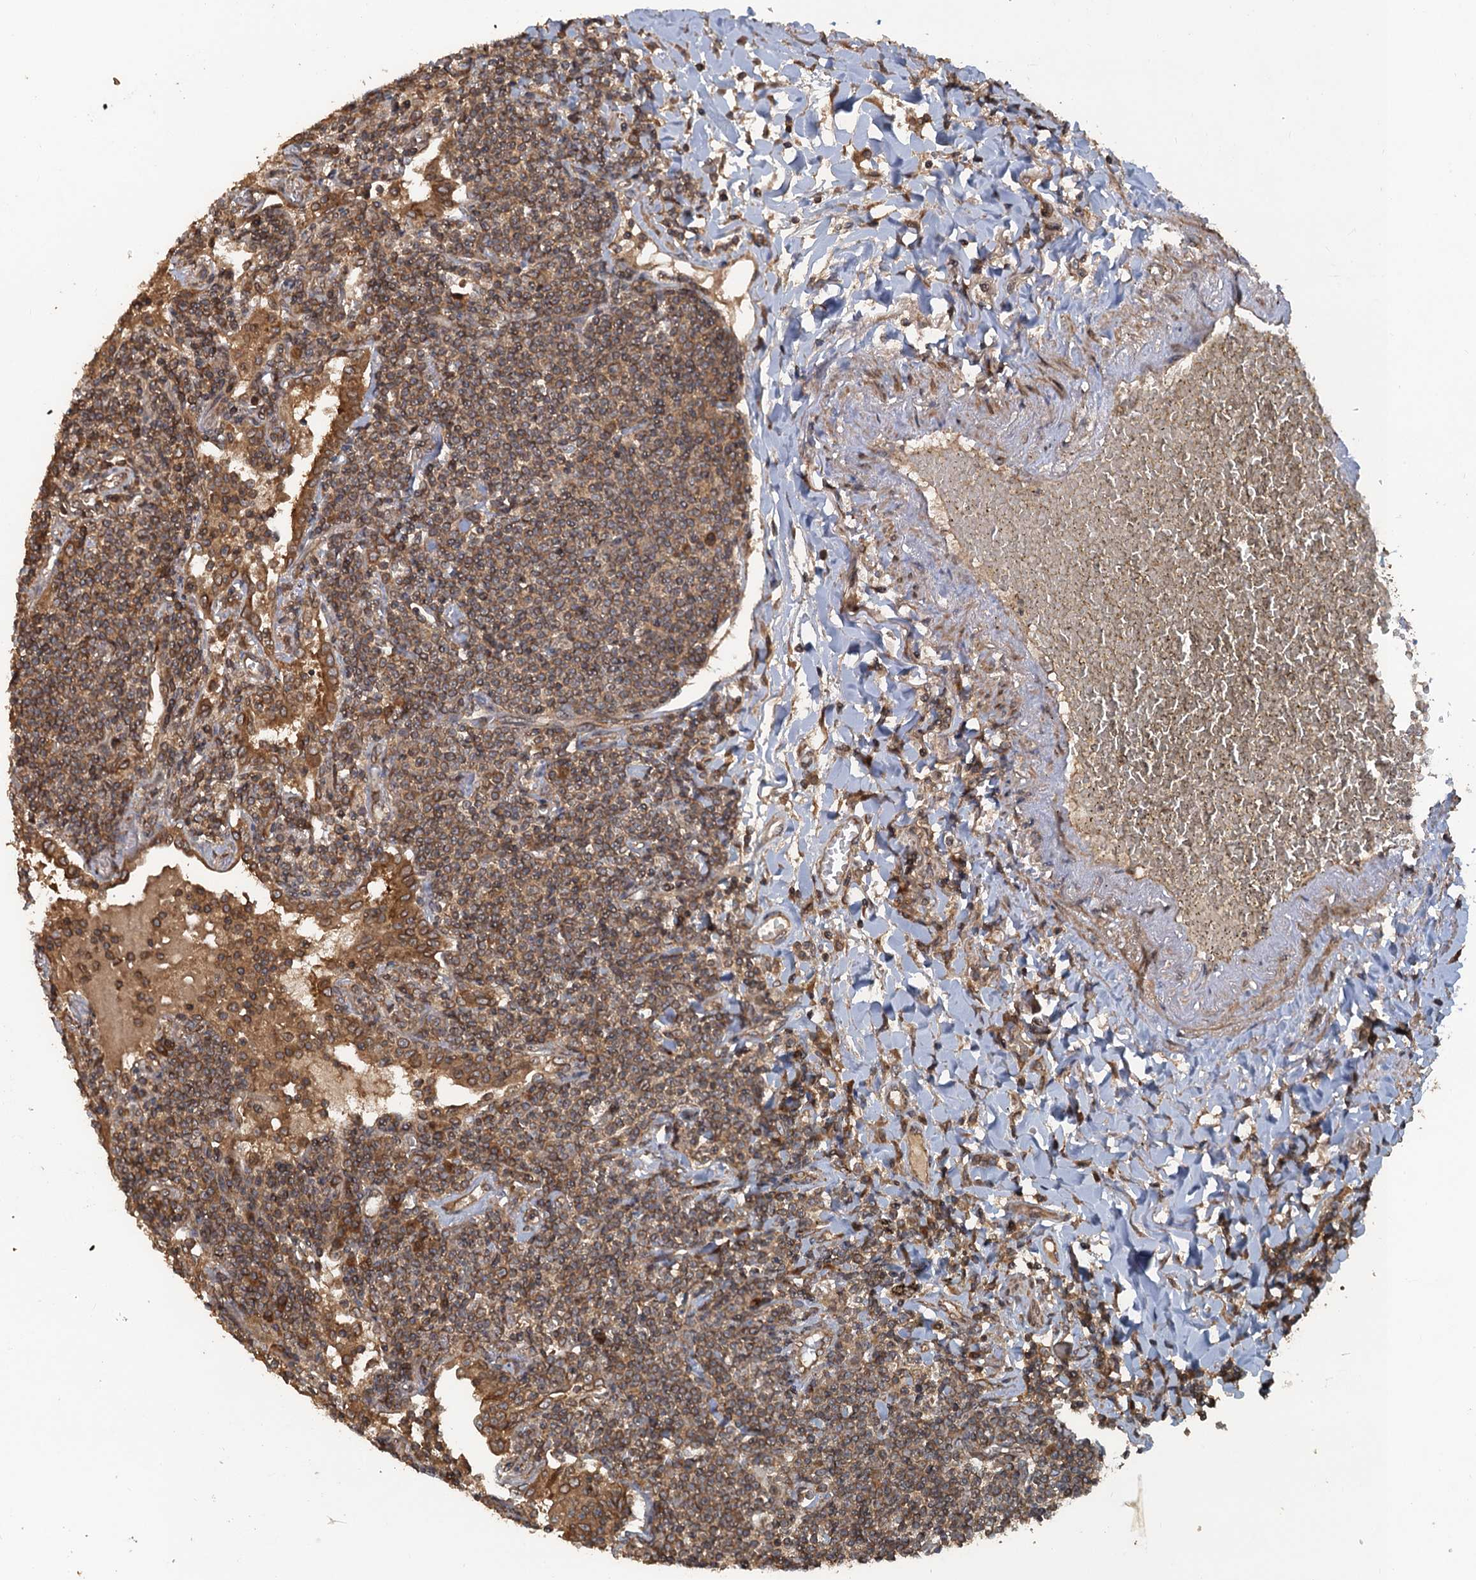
{"staining": {"intensity": "moderate", "quantity": ">75%", "location": "cytoplasmic/membranous"}, "tissue": "lymphoma", "cell_type": "Tumor cells", "image_type": "cancer", "snomed": [{"axis": "morphology", "description": "Malignant lymphoma, non-Hodgkin's type, Low grade"}, {"axis": "topography", "description": "Lung"}], "caption": "There is medium levels of moderate cytoplasmic/membranous positivity in tumor cells of malignant lymphoma, non-Hodgkin's type (low-grade), as demonstrated by immunohistochemical staining (brown color).", "gene": "GLE1", "patient": {"sex": "female", "age": 71}}